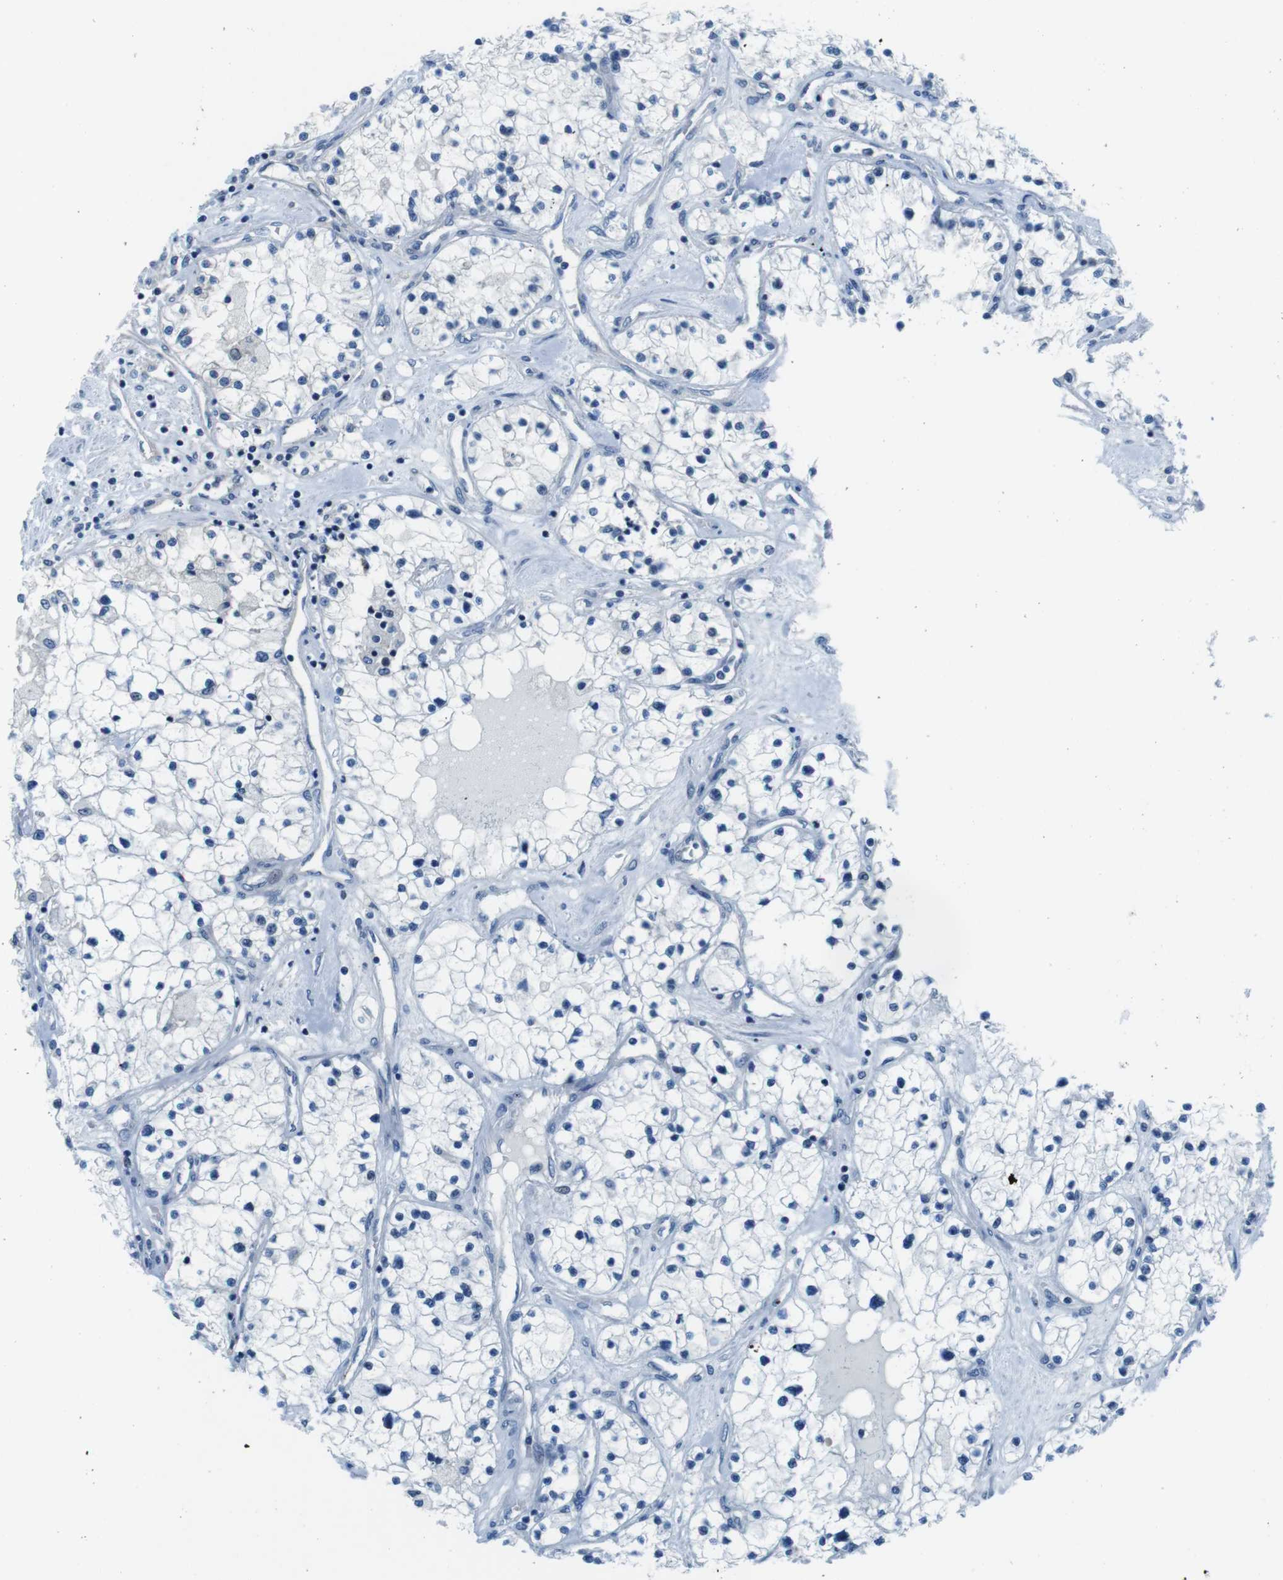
{"staining": {"intensity": "negative", "quantity": "none", "location": "none"}, "tissue": "renal cancer", "cell_type": "Tumor cells", "image_type": "cancer", "snomed": [{"axis": "morphology", "description": "Adenocarcinoma, NOS"}, {"axis": "topography", "description": "Kidney"}], "caption": "Renal adenocarcinoma was stained to show a protein in brown. There is no significant expression in tumor cells.", "gene": "EIF2B5", "patient": {"sex": "male", "age": 68}}